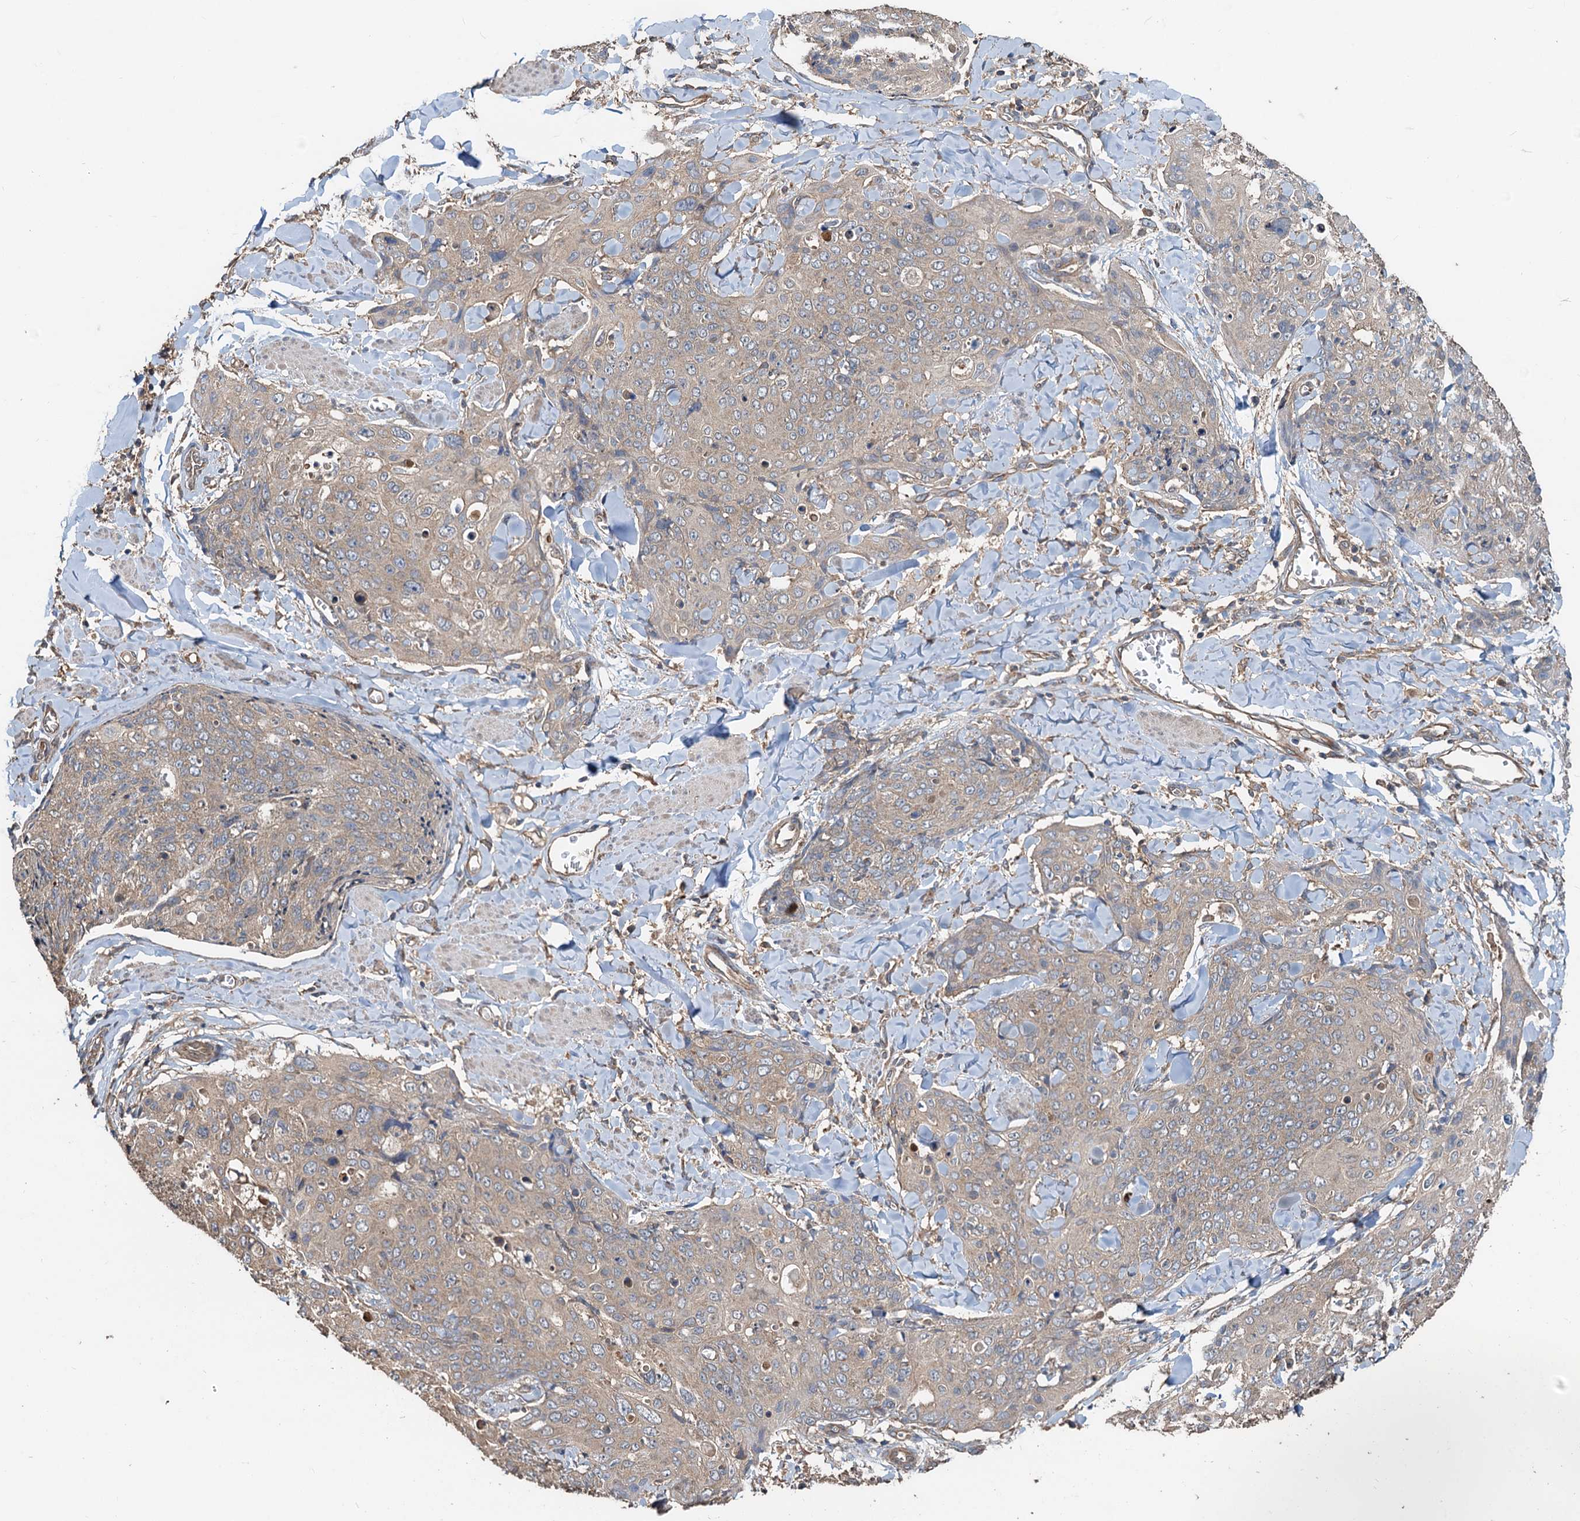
{"staining": {"intensity": "weak", "quantity": ">75%", "location": "cytoplasmic/membranous"}, "tissue": "skin cancer", "cell_type": "Tumor cells", "image_type": "cancer", "snomed": [{"axis": "morphology", "description": "Squamous cell carcinoma, NOS"}, {"axis": "topography", "description": "Skin"}, {"axis": "topography", "description": "Vulva"}], "caption": "Immunohistochemistry (DAB (3,3'-diaminobenzidine)) staining of human squamous cell carcinoma (skin) shows weak cytoplasmic/membranous protein staining in about >75% of tumor cells. Using DAB (brown) and hematoxylin (blue) stains, captured at high magnification using brightfield microscopy.", "gene": "HYI", "patient": {"sex": "female", "age": 85}}